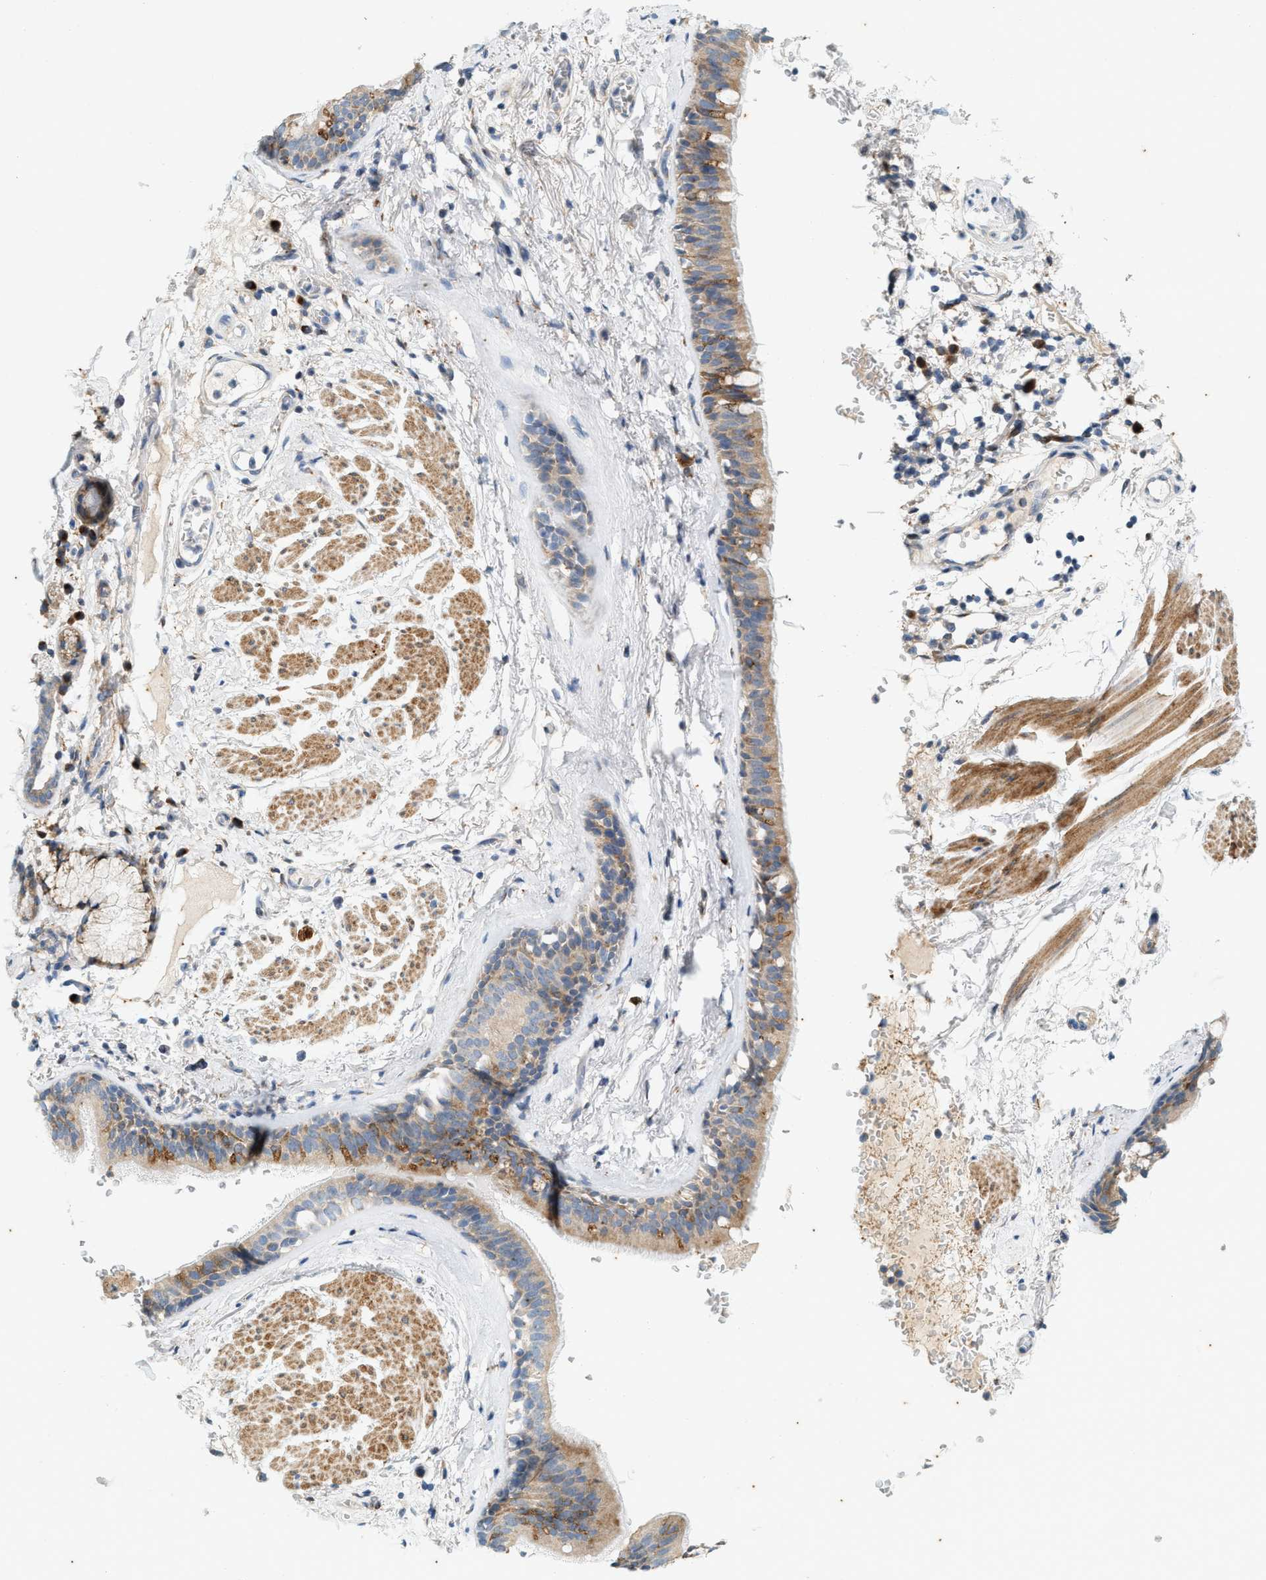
{"staining": {"intensity": "weak", "quantity": ">75%", "location": "cytoplasmic/membranous"}, "tissue": "bronchus", "cell_type": "Respiratory epithelial cells", "image_type": "normal", "snomed": [{"axis": "morphology", "description": "Normal tissue, NOS"}, {"axis": "topography", "description": "Cartilage tissue"}], "caption": "Respiratory epithelial cells exhibit weak cytoplasmic/membranous expression in about >75% of cells in unremarkable bronchus.", "gene": "CHPF2", "patient": {"sex": "female", "age": 63}}